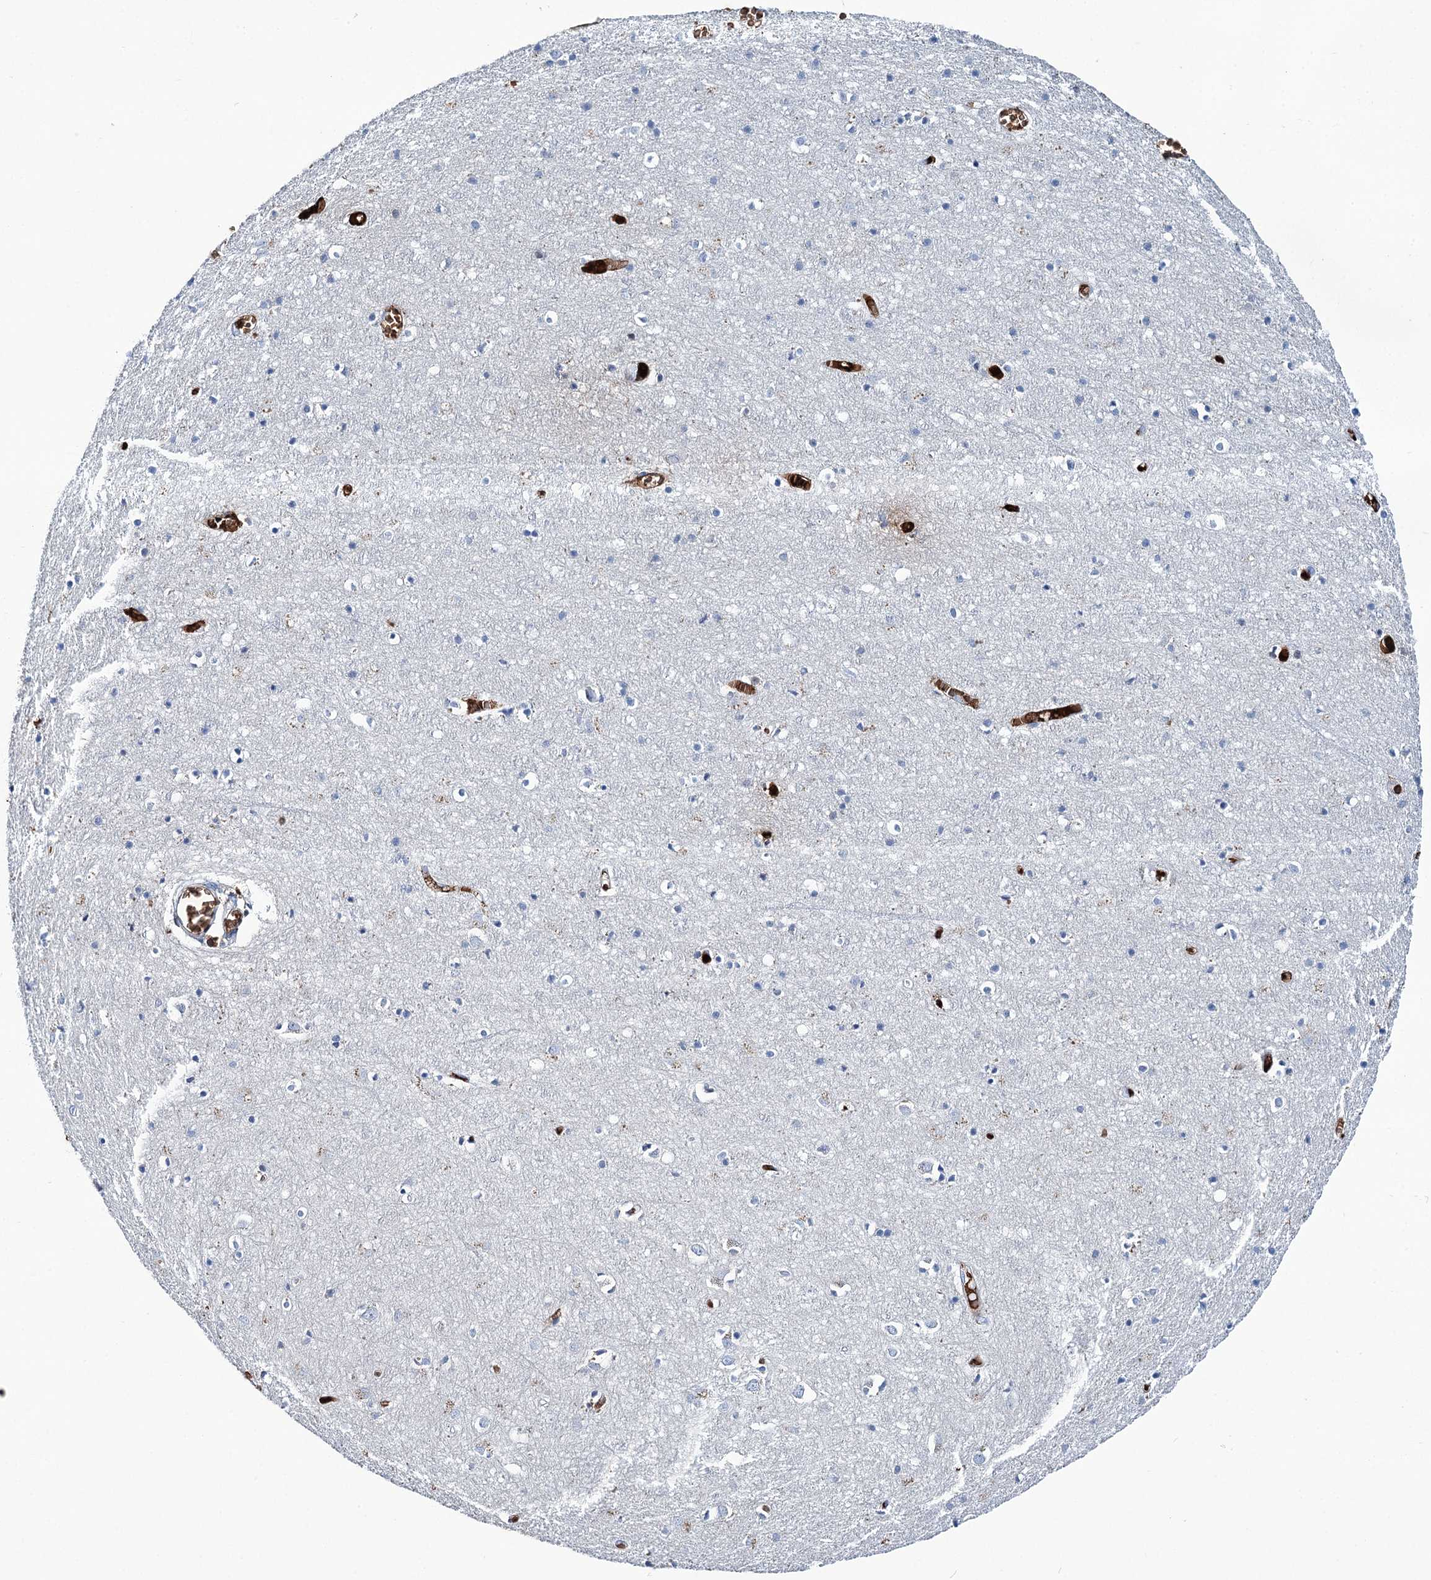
{"staining": {"intensity": "strong", "quantity": "<25%", "location": "cytoplasmic/membranous"}, "tissue": "cerebral cortex", "cell_type": "Endothelial cells", "image_type": "normal", "snomed": [{"axis": "morphology", "description": "Normal tissue, NOS"}, {"axis": "topography", "description": "Cerebral cortex"}], "caption": "A histopathology image showing strong cytoplasmic/membranous expression in approximately <25% of endothelial cells in unremarkable cerebral cortex, as visualized by brown immunohistochemical staining.", "gene": "RPUSD3", "patient": {"sex": "female", "age": 64}}